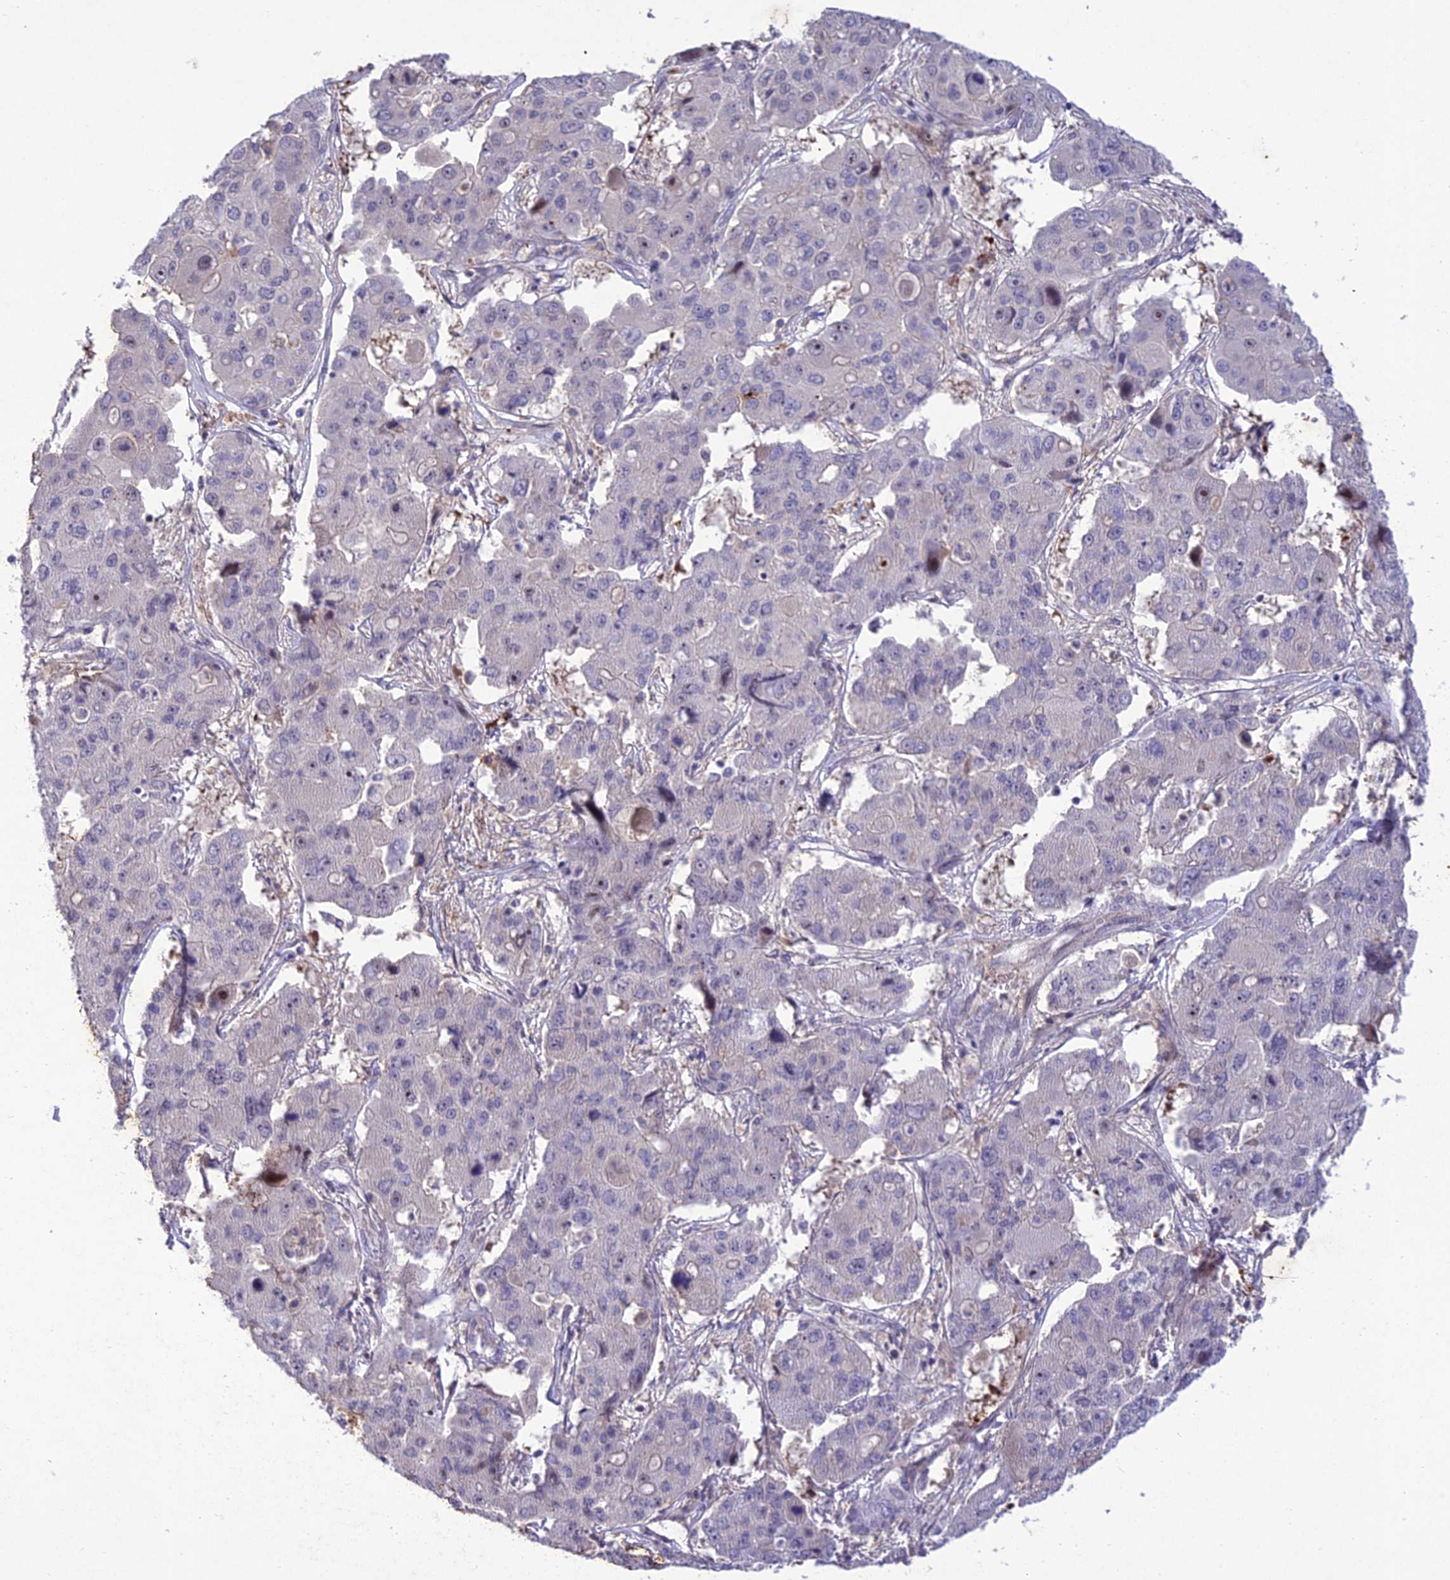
{"staining": {"intensity": "negative", "quantity": "none", "location": "none"}, "tissue": "liver cancer", "cell_type": "Tumor cells", "image_type": "cancer", "snomed": [{"axis": "morphology", "description": "Cholangiocarcinoma"}, {"axis": "topography", "description": "Liver"}], "caption": "The immunohistochemistry photomicrograph has no significant staining in tumor cells of liver cancer (cholangiocarcinoma) tissue. (DAB (3,3'-diaminobenzidine) IHC with hematoxylin counter stain).", "gene": "ANKRD52", "patient": {"sex": "male", "age": 67}}